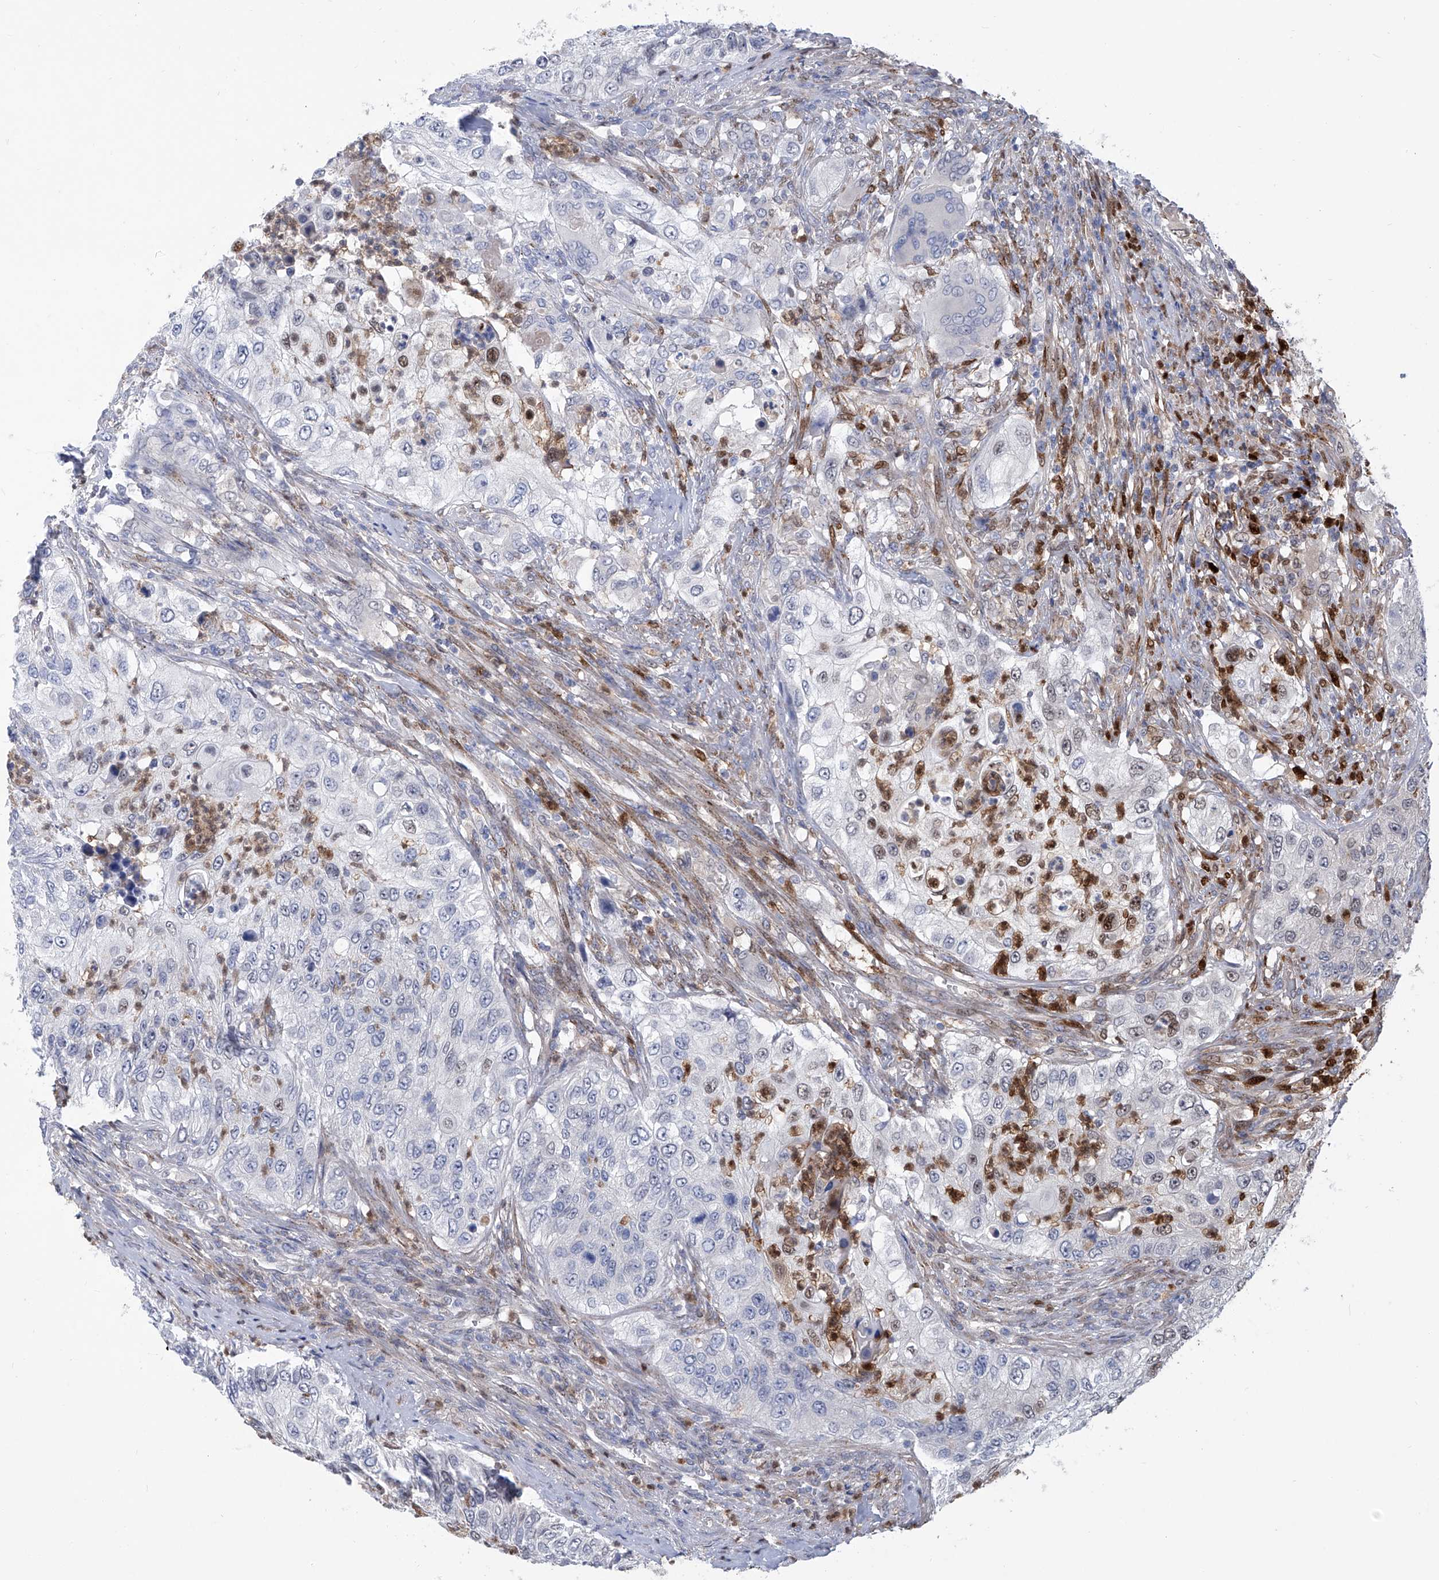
{"staining": {"intensity": "moderate", "quantity": "<25%", "location": "nuclear"}, "tissue": "urothelial cancer", "cell_type": "Tumor cells", "image_type": "cancer", "snomed": [{"axis": "morphology", "description": "Urothelial carcinoma, High grade"}, {"axis": "topography", "description": "Urinary bladder"}], "caption": "The image demonstrates staining of urothelial carcinoma (high-grade), revealing moderate nuclear protein positivity (brown color) within tumor cells.", "gene": "PHF20", "patient": {"sex": "female", "age": 60}}